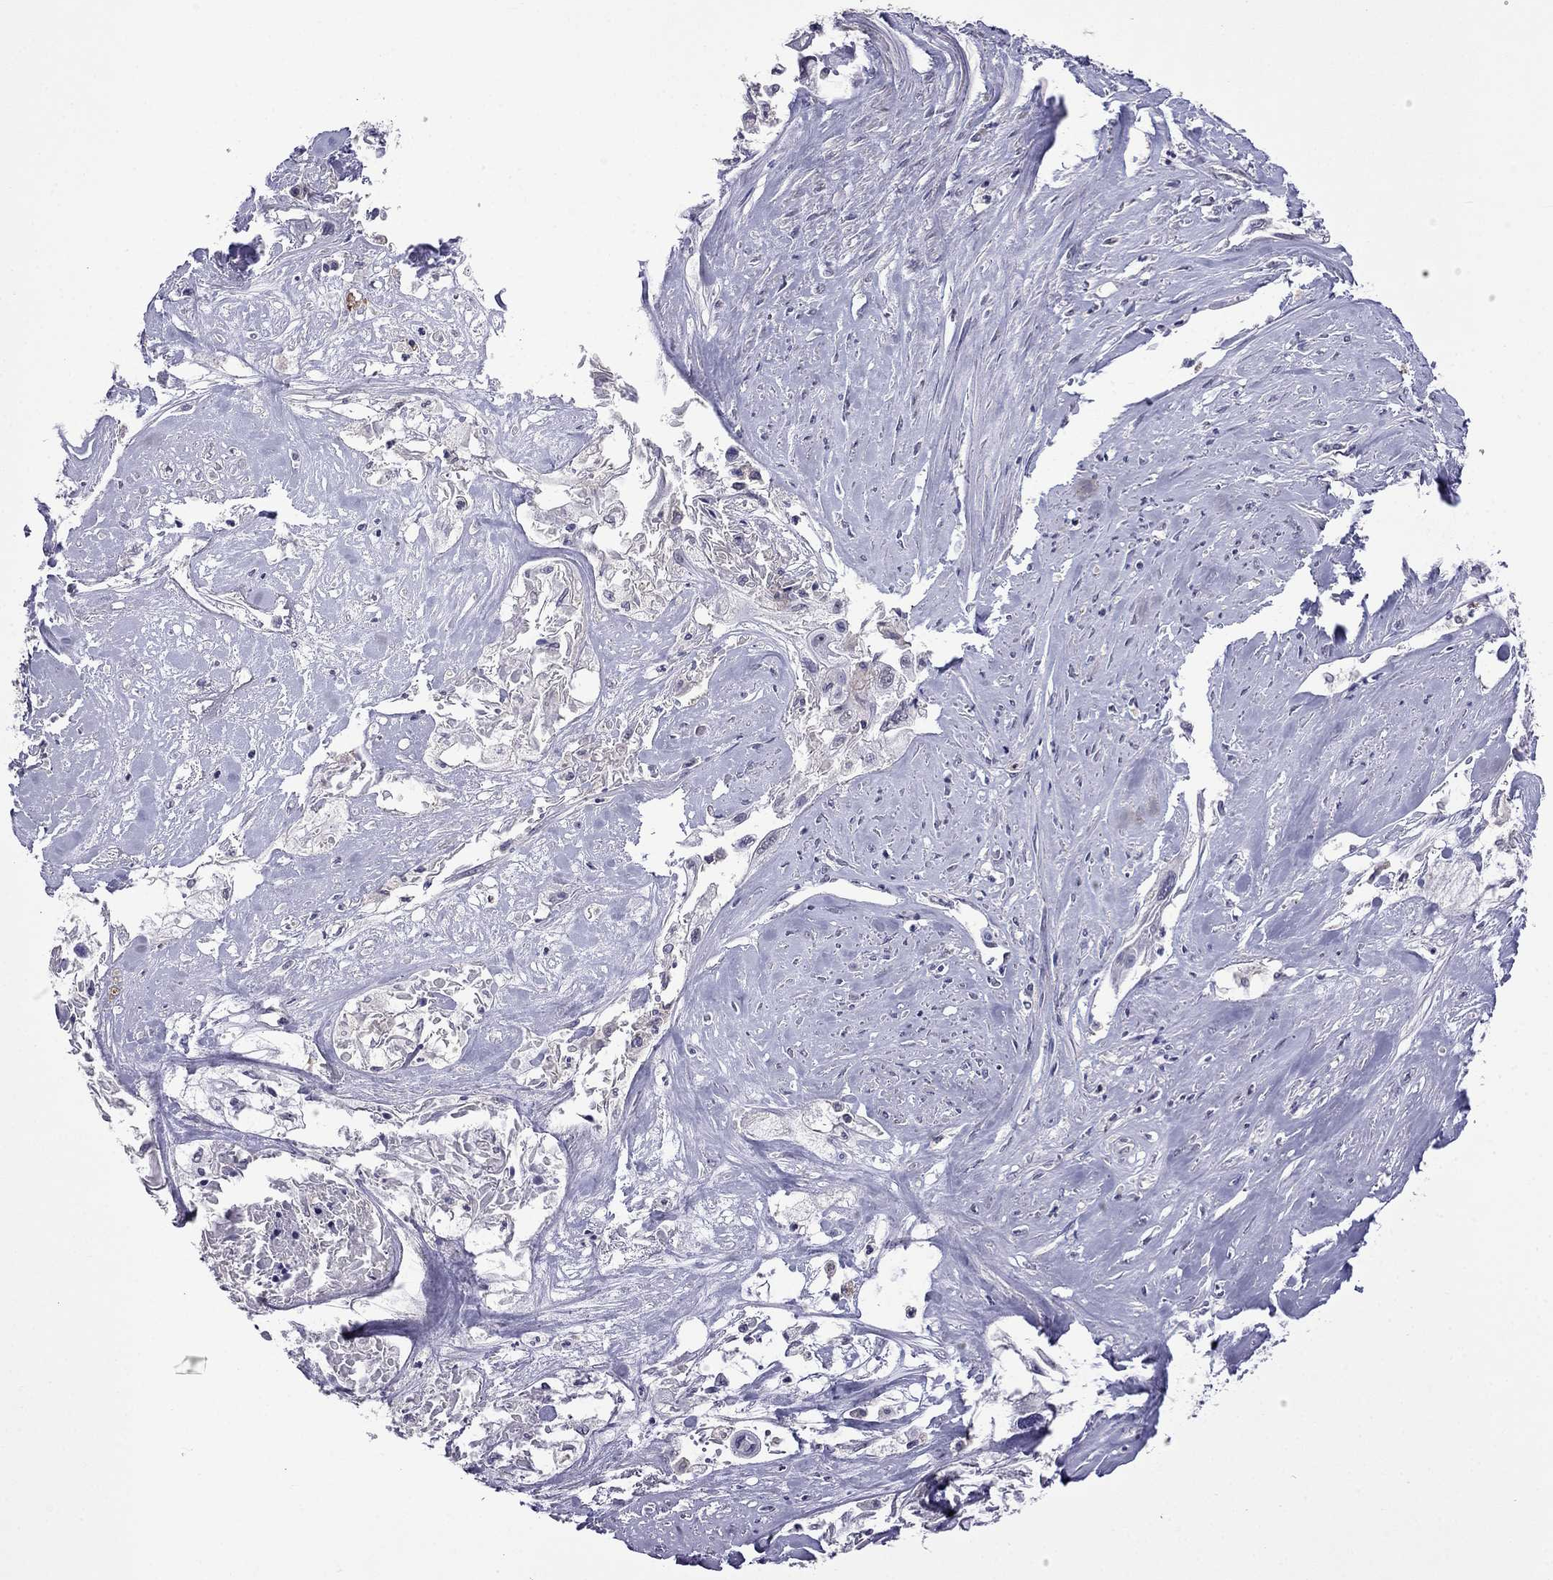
{"staining": {"intensity": "negative", "quantity": "none", "location": "none"}, "tissue": "cervical cancer", "cell_type": "Tumor cells", "image_type": "cancer", "snomed": [{"axis": "morphology", "description": "Squamous cell carcinoma, NOS"}, {"axis": "topography", "description": "Cervix"}], "caption": "Cervical cancer (squamous cell carcinoma) was stained to show a protein in brown. There is no significant expression in tumor cells.", "gene": "AQP9", "patient": {"sex": "female", "age": 49}}